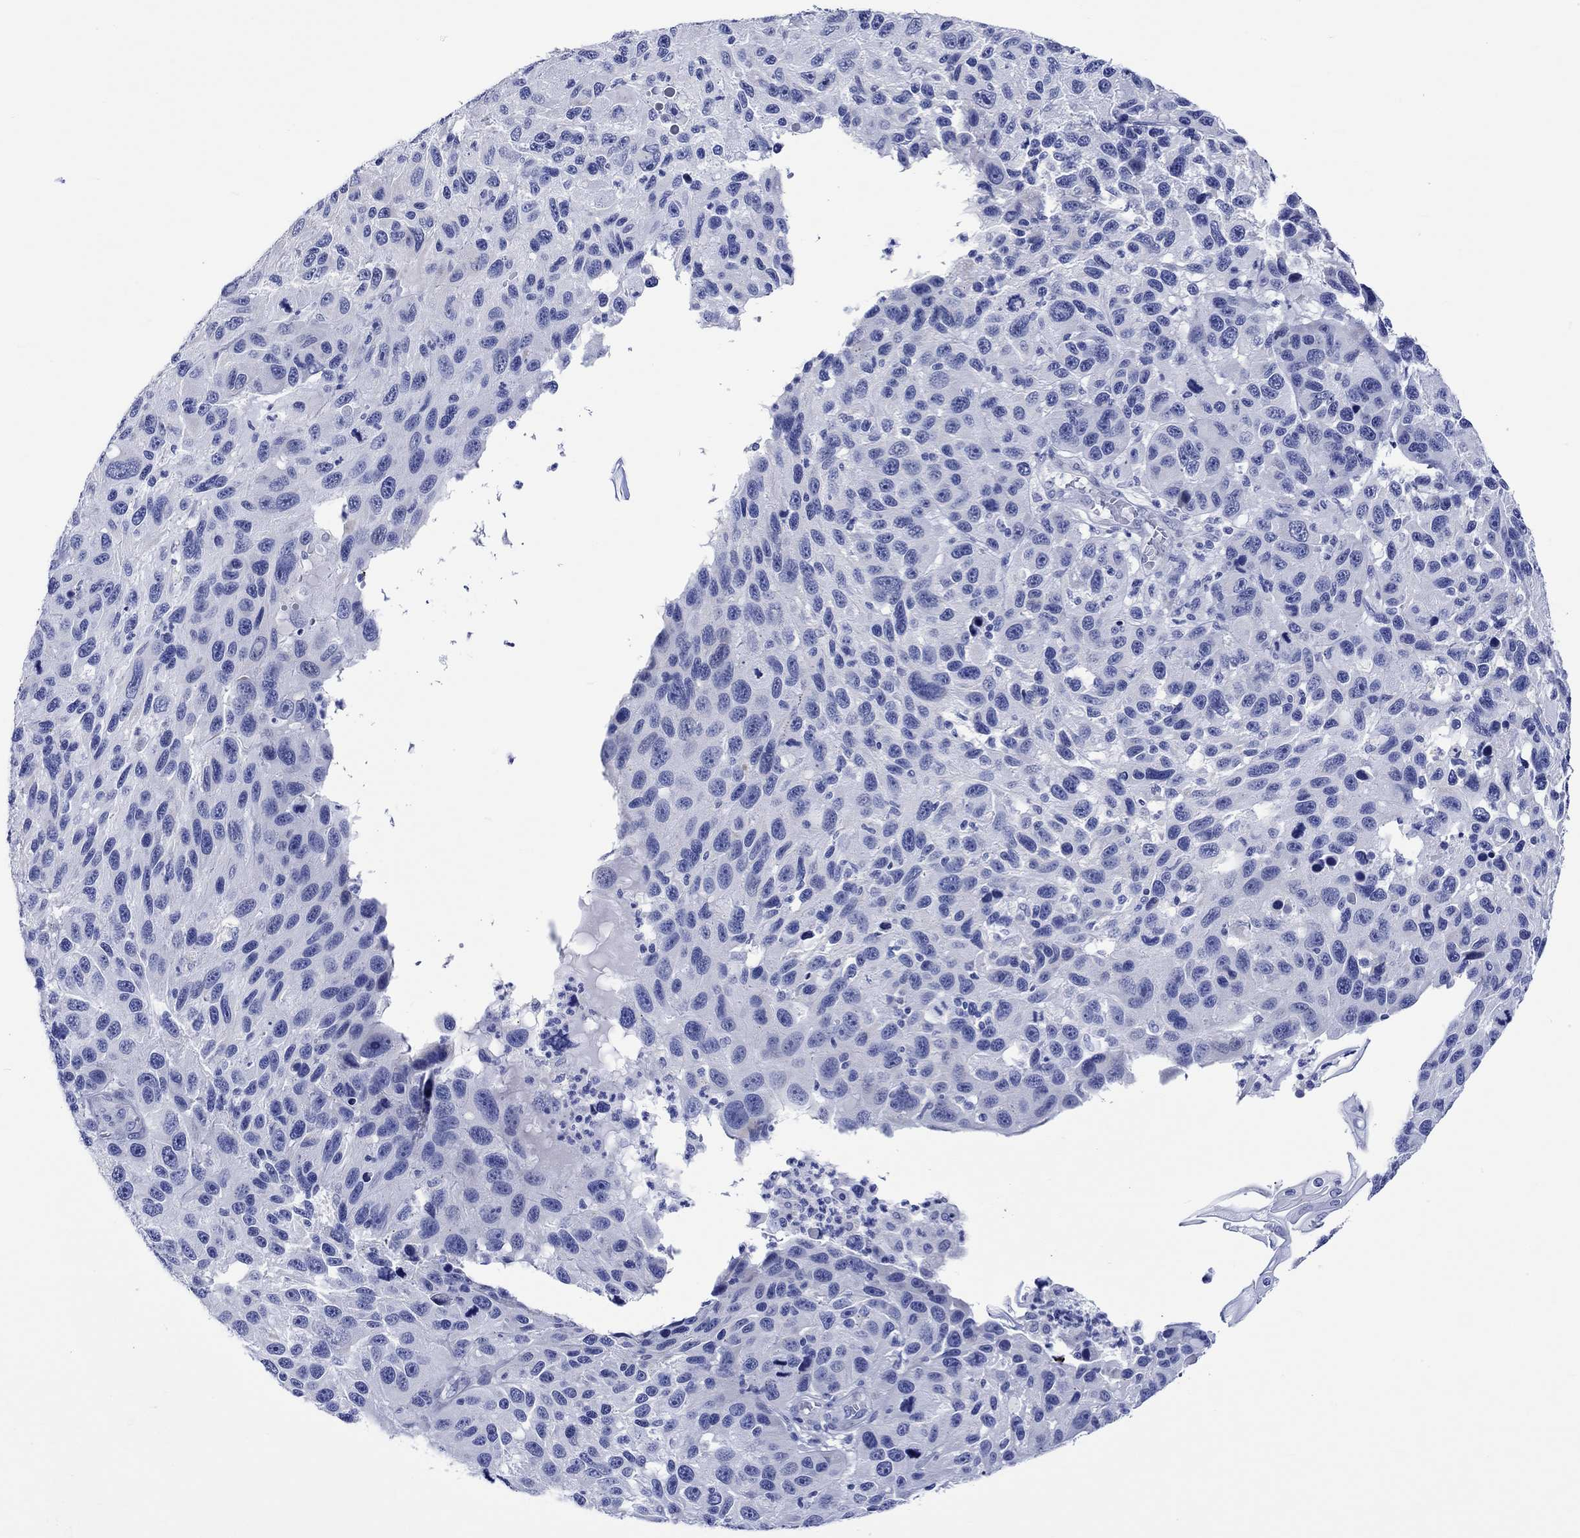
{"staining": {"intensity": "negative", "quantity": "none", "location": "none"}, "tissue": "melanoma", "cell_type": "Tumor cells", "image_type": "cancer", "snomed": [{"axis": "morphology", "description": "Malignant melanoma, NOS"}, {"axis": "topography", "description": "Skin"}], "caption": "A micrograph of human malignant melanoma is negative for staining in tumor cells. Nuclei are stained in blue.", "gene": "HARBI1", "patient": {"sex": "male", "age": 53}}